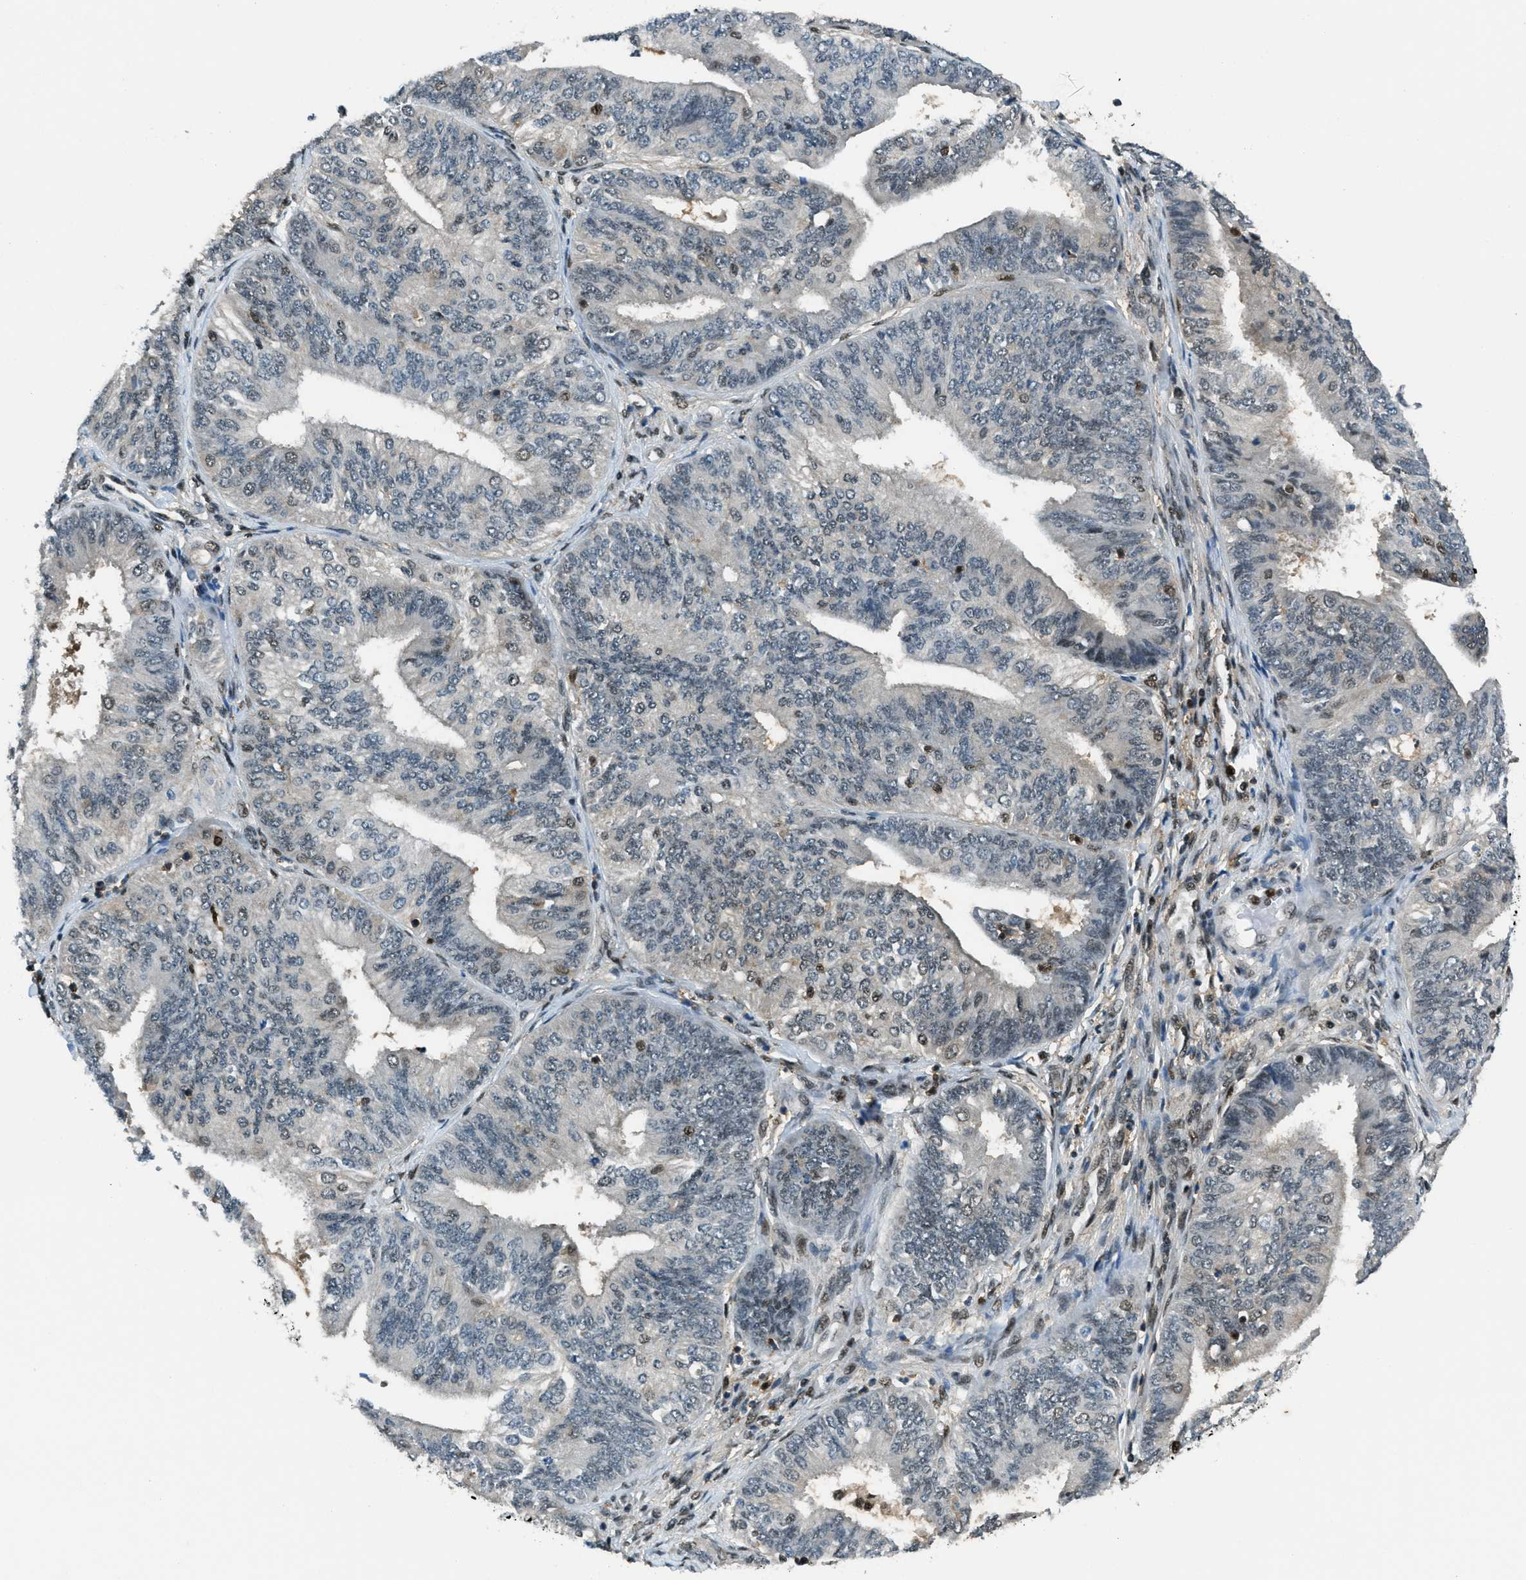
{"staining": {"intensity": "moderate", "quantity": "<25%", "location": "nuclear"}, "tissue": "endometrial cancer", "cell_type": "Tumor cells", "image_type": "cancer", "snomed": [{"axis": "morphology", "description": "Adenocarcinoma, NOS"}, {"axis": "topography", "description": "Endometrium"}], "caption": "The photomicrograph reveals staining of adenocarcinoma (endometrial), revealing moderate nuclear protein positivity (brown color) within tumor cells. The staining is performed using DAB brown chromogen to label protein expression. The nuclei are counter-stained blue using hematoxylin.", "gene": "OGFR", "patient": {"sex": "female", "age": 58}}